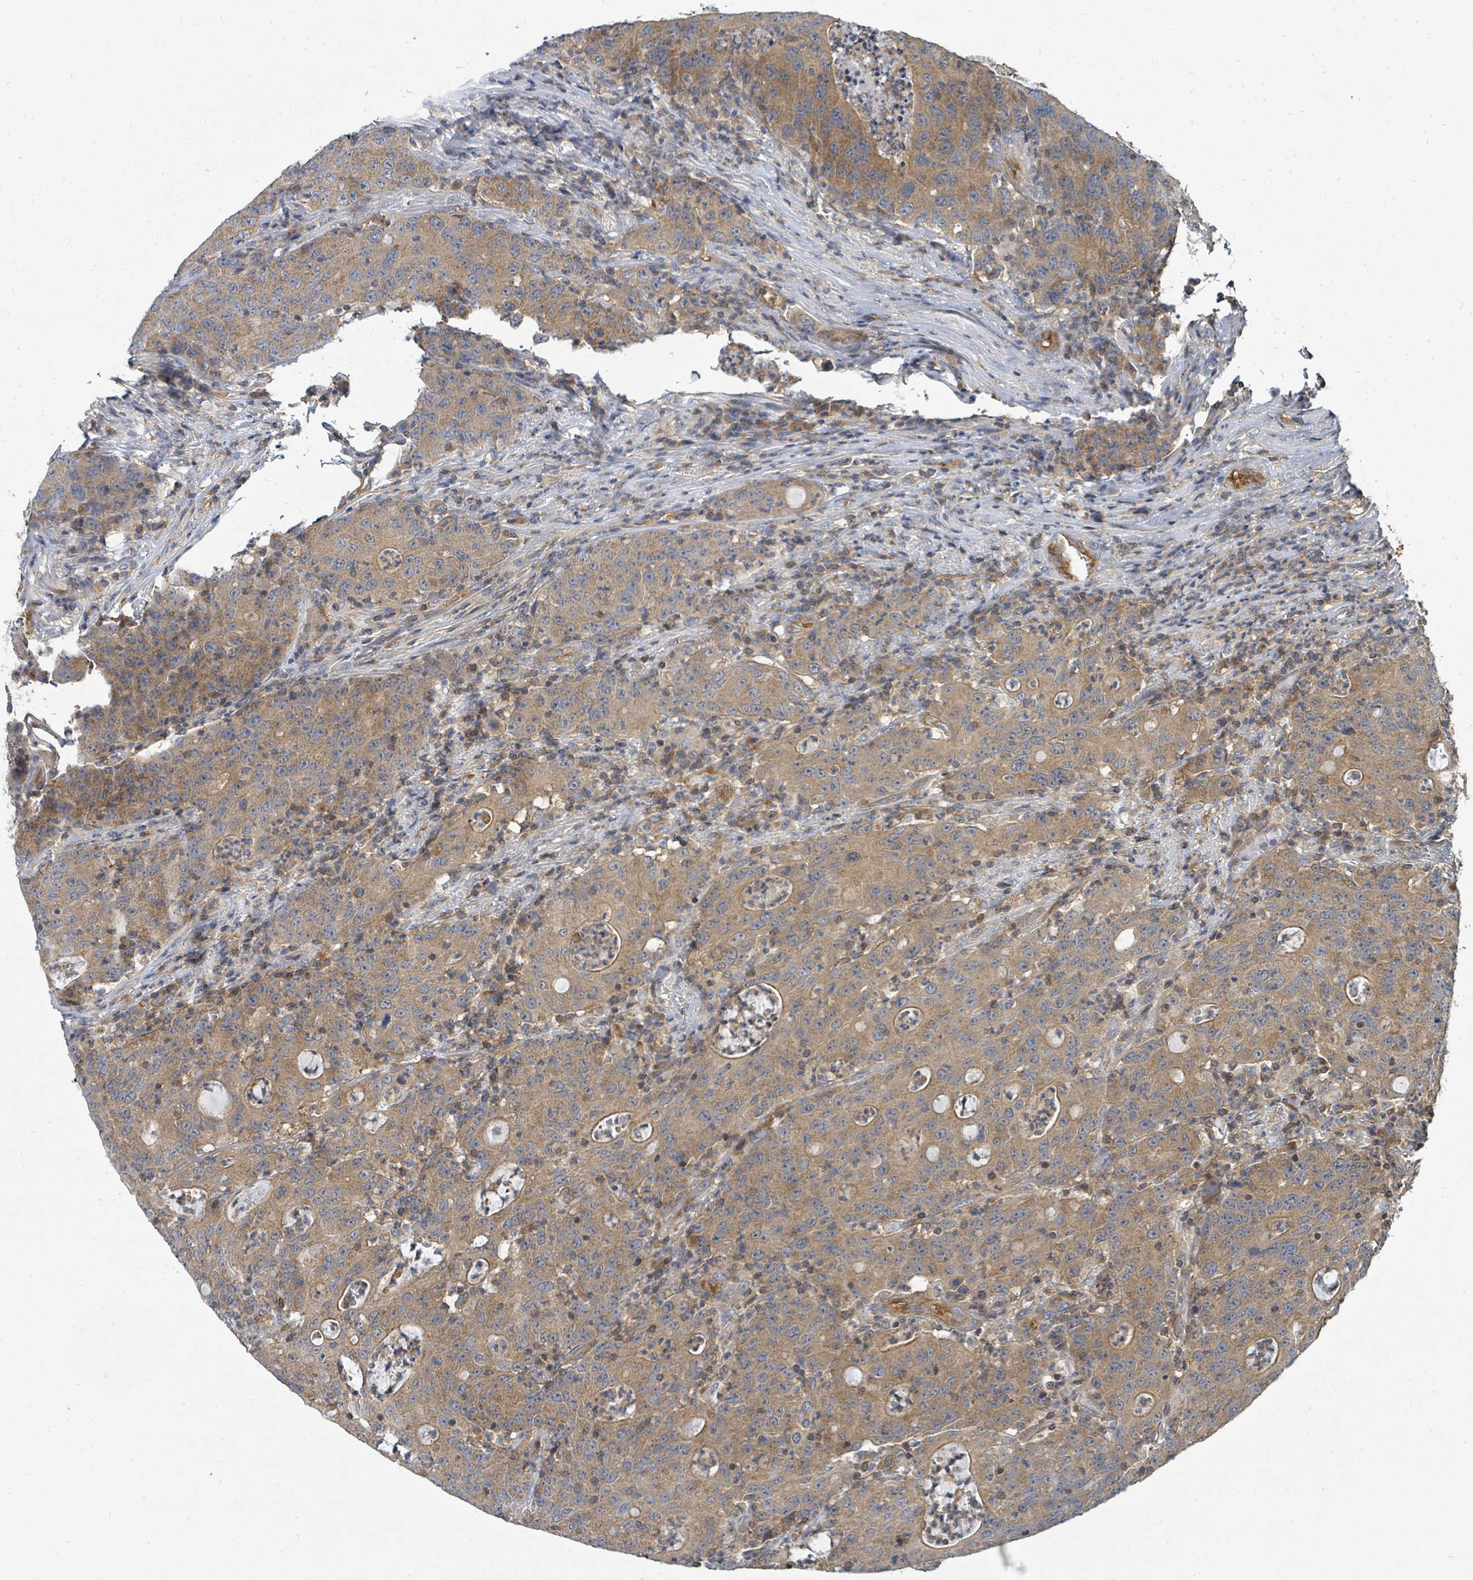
{"staining": {"intensity": "moderate", "quantity": ">75%", "location": "cytoplasmic/membranous"}, "tissue": "colorectal cancer", "cell_type": "Tumor cells", "image_type": "cancer", "snomed": [{"axis": "morphology", "description": "Adenocarcinoma, NOS"}, {"axis": "topography", "description": "Colon"}], "caption": "IHC photomicrograph of neoplastic tissue: adenocarcinoma (colorectal) stained using immunohistochemistry (IHC) demonstrates medium levels of moderate protein expression localized specifically in the cytoplasmic/membranous of tumor cells, appearing as a cytoplasmic/membranous brown color.", "gene": "BOLA2B", "patient": {"sex": "male", "age": 83}}